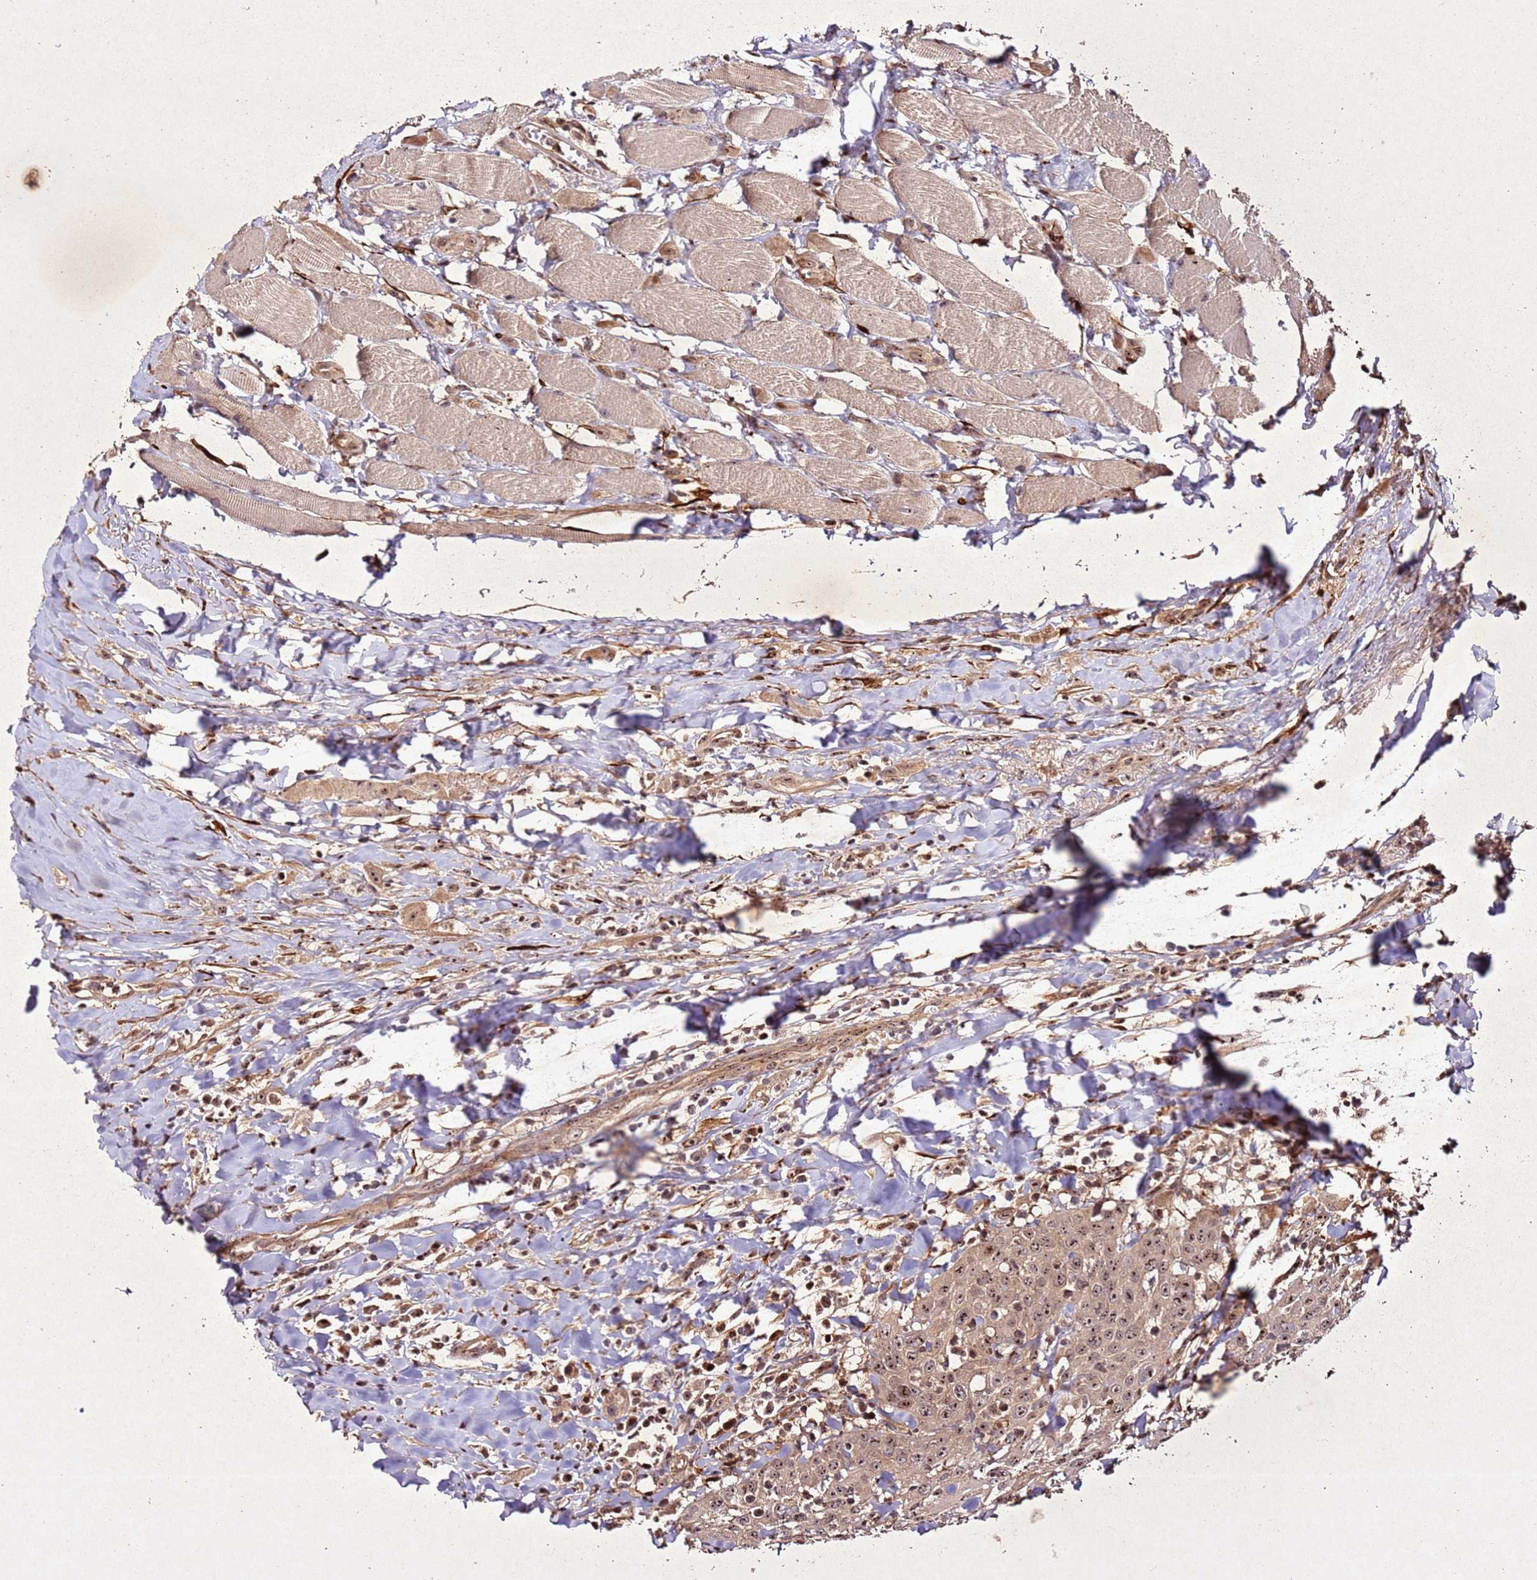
{"staining": {"intensity": "moderate", "quantity": ">75%", "location": "nuclear"}, "tissue": "head and neck cancer", "cell_type": "Tumor cells", "image_type": "cancer", "snomed": [{"axis": "morphology", "description": "Normal tissue, NOS"}, {"axis": "morphology", "description": "Squamous cell carcinoma, NOS"}, {"axis": "topography", "description": "Oral tissue"}, {"axis": "topography", "description": "Head-Neck"}], "caption": "A brown stain labels moderate nuclear staining of a protein in squamous cell carcinoma (head and neck) tumor cells.", "gene": "PTMA", "patient": {"sex": "female", "age": 70}}